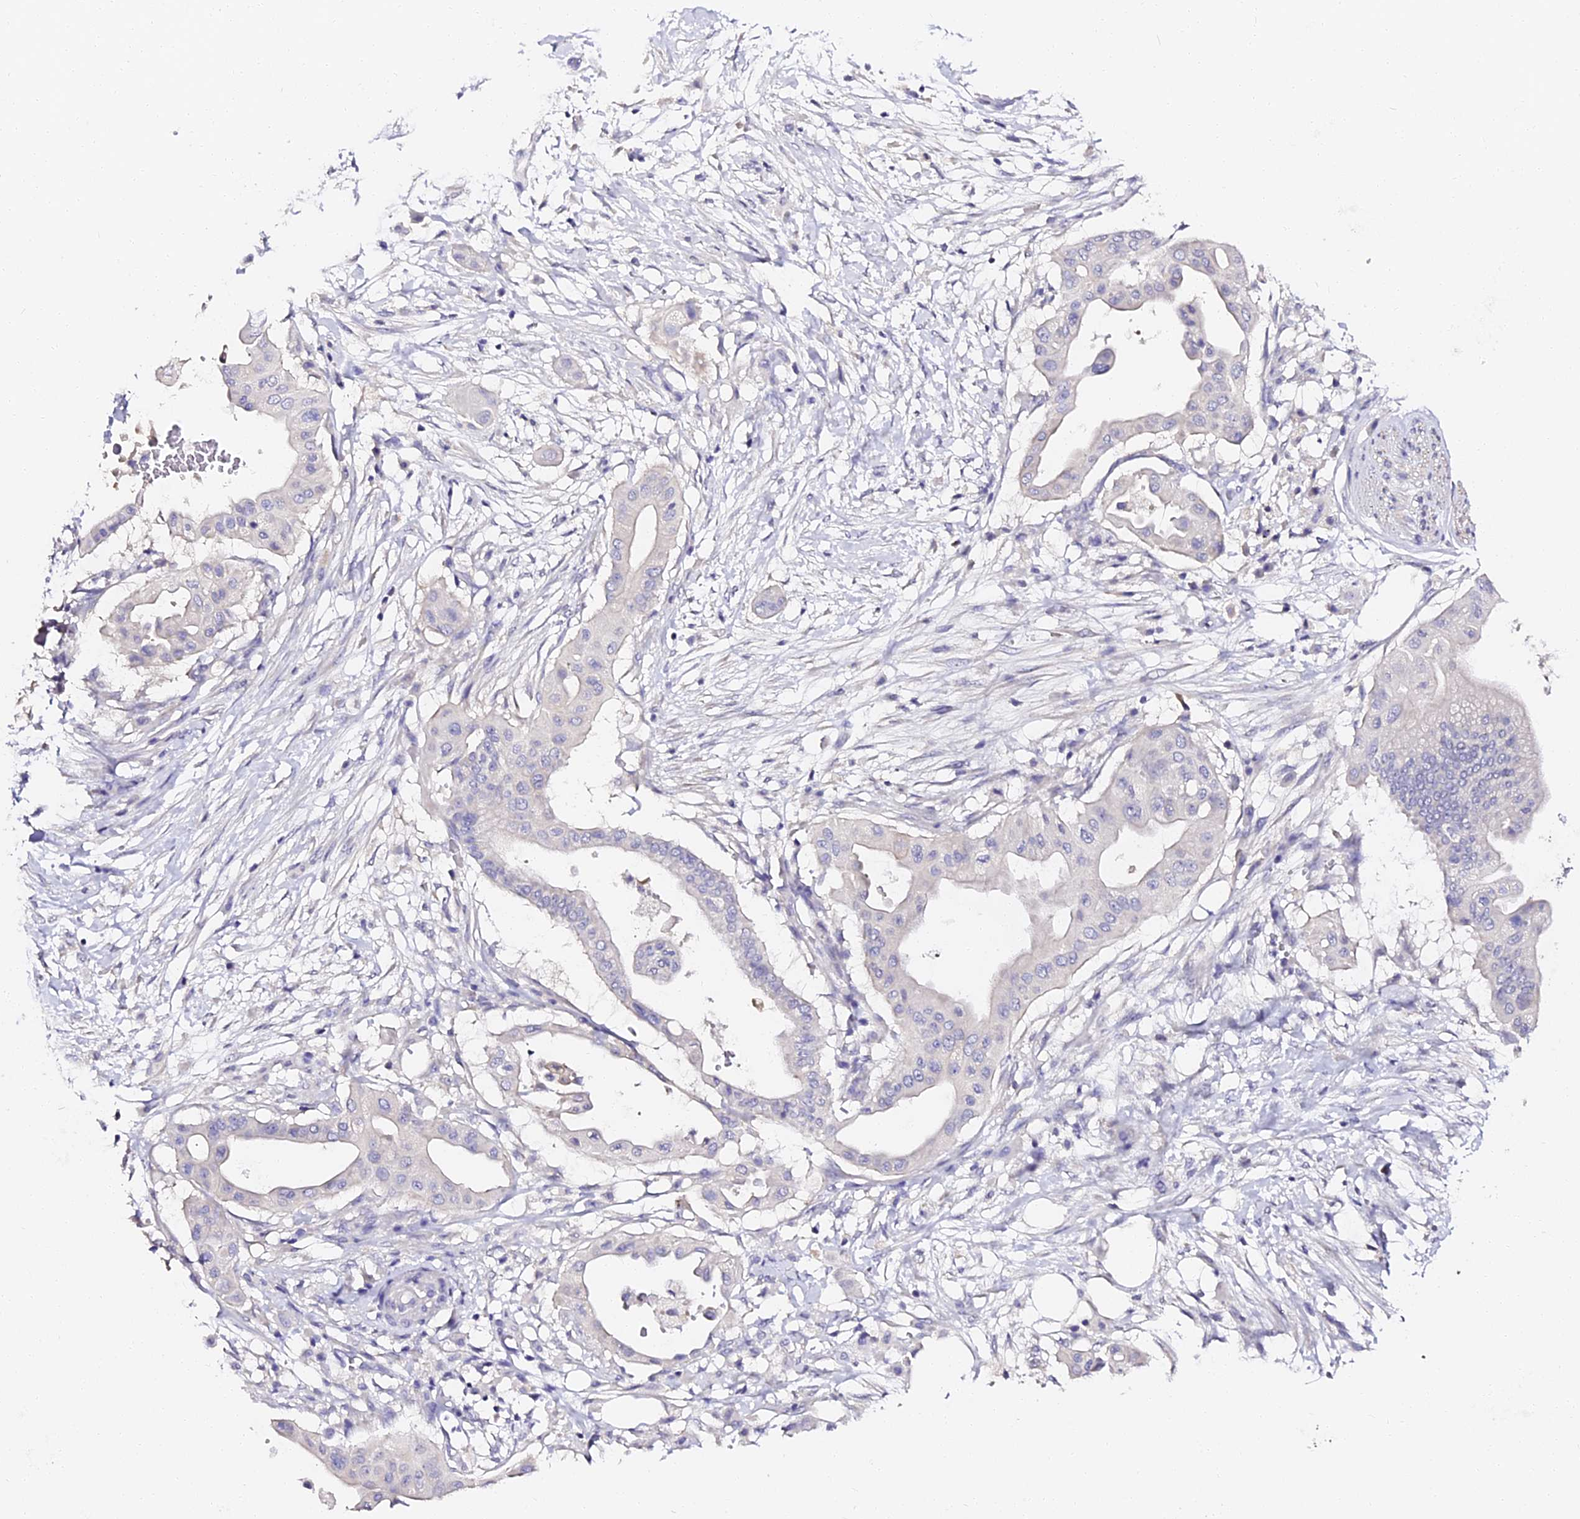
{"staining": {"intensity": "negative", "quantity": "none", "location": "none"}, "tissue": "pancreatic cancer", "cell_type": "Tumor cells", "image_type": "cancer", "snomed": [{"axis": "morphology", "description": "Adenocarcinoma, NOS"}, {"axis": "topography", "description": "Pancreas"}], "caption": "A histopathology image of pancreatic adenocarcinoma stained for a protein shows no brown staining in tumor cells. (Brightfield microscopy of DAB immunohistochemistry (IHC) at high magnification).", "gene": "VPS33B", "patient": {"sex": "male", "age": 68}}